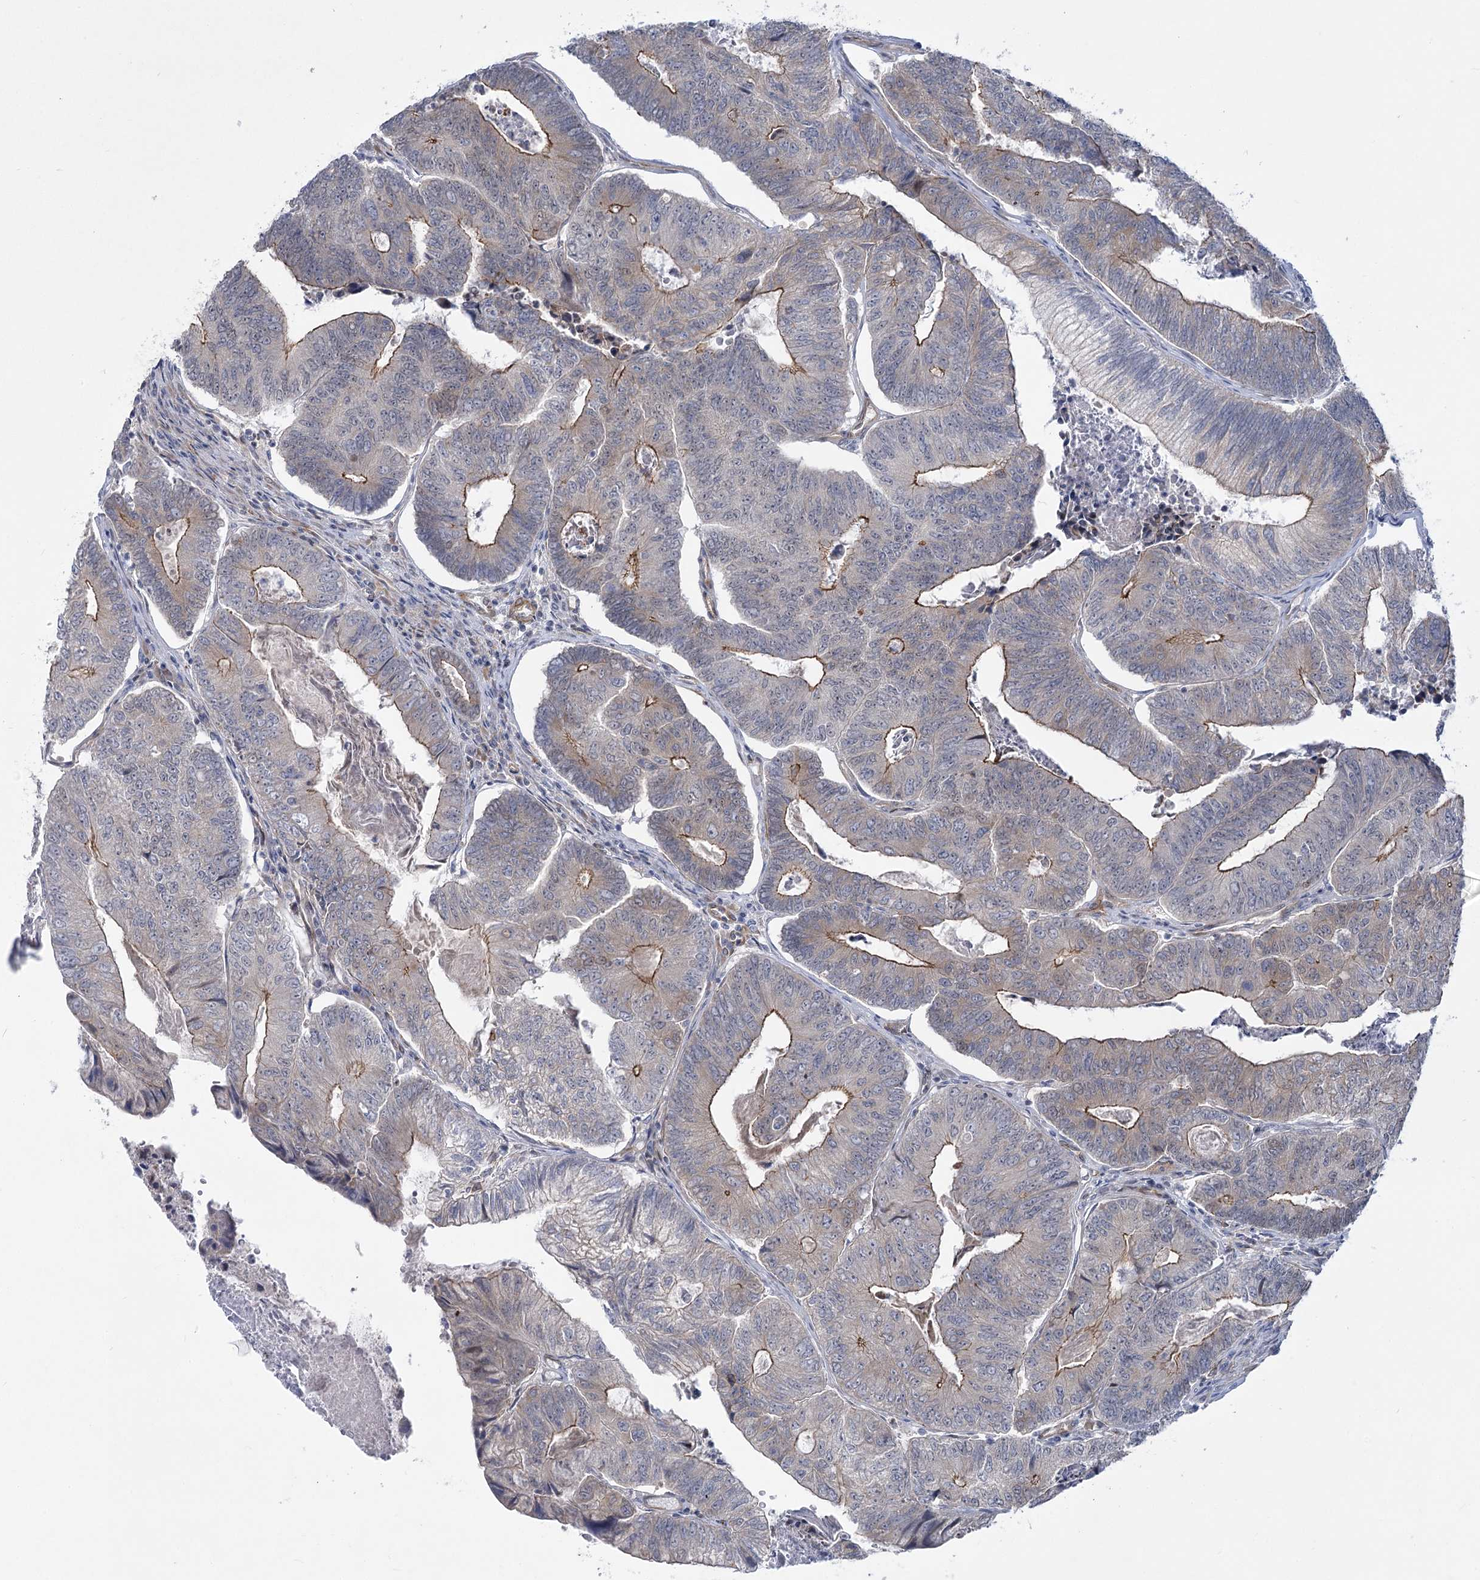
{"staining": {"intensity": "moderate", "quantity": "25%-75%", "location": "cytoplasmic/membranous"}, "tissue": "colorectal cancer", "cell_type": "Tumor cells", "image_type": "cancer", "snomed": [{"axis": "morphology", "description": "Adenocarcinoma, NOS"}, {"axis": "topography", "description": "Colon"}], "caption": "Colorectal adenocarcinoma was stained to show a protein in brown. There is medium levels of moderate cytoplasmic/membranous expression in approximately 25%-75% of tumor cells.", "gene": "ARSI", "patient": {"sex": "female", "age": 67}}